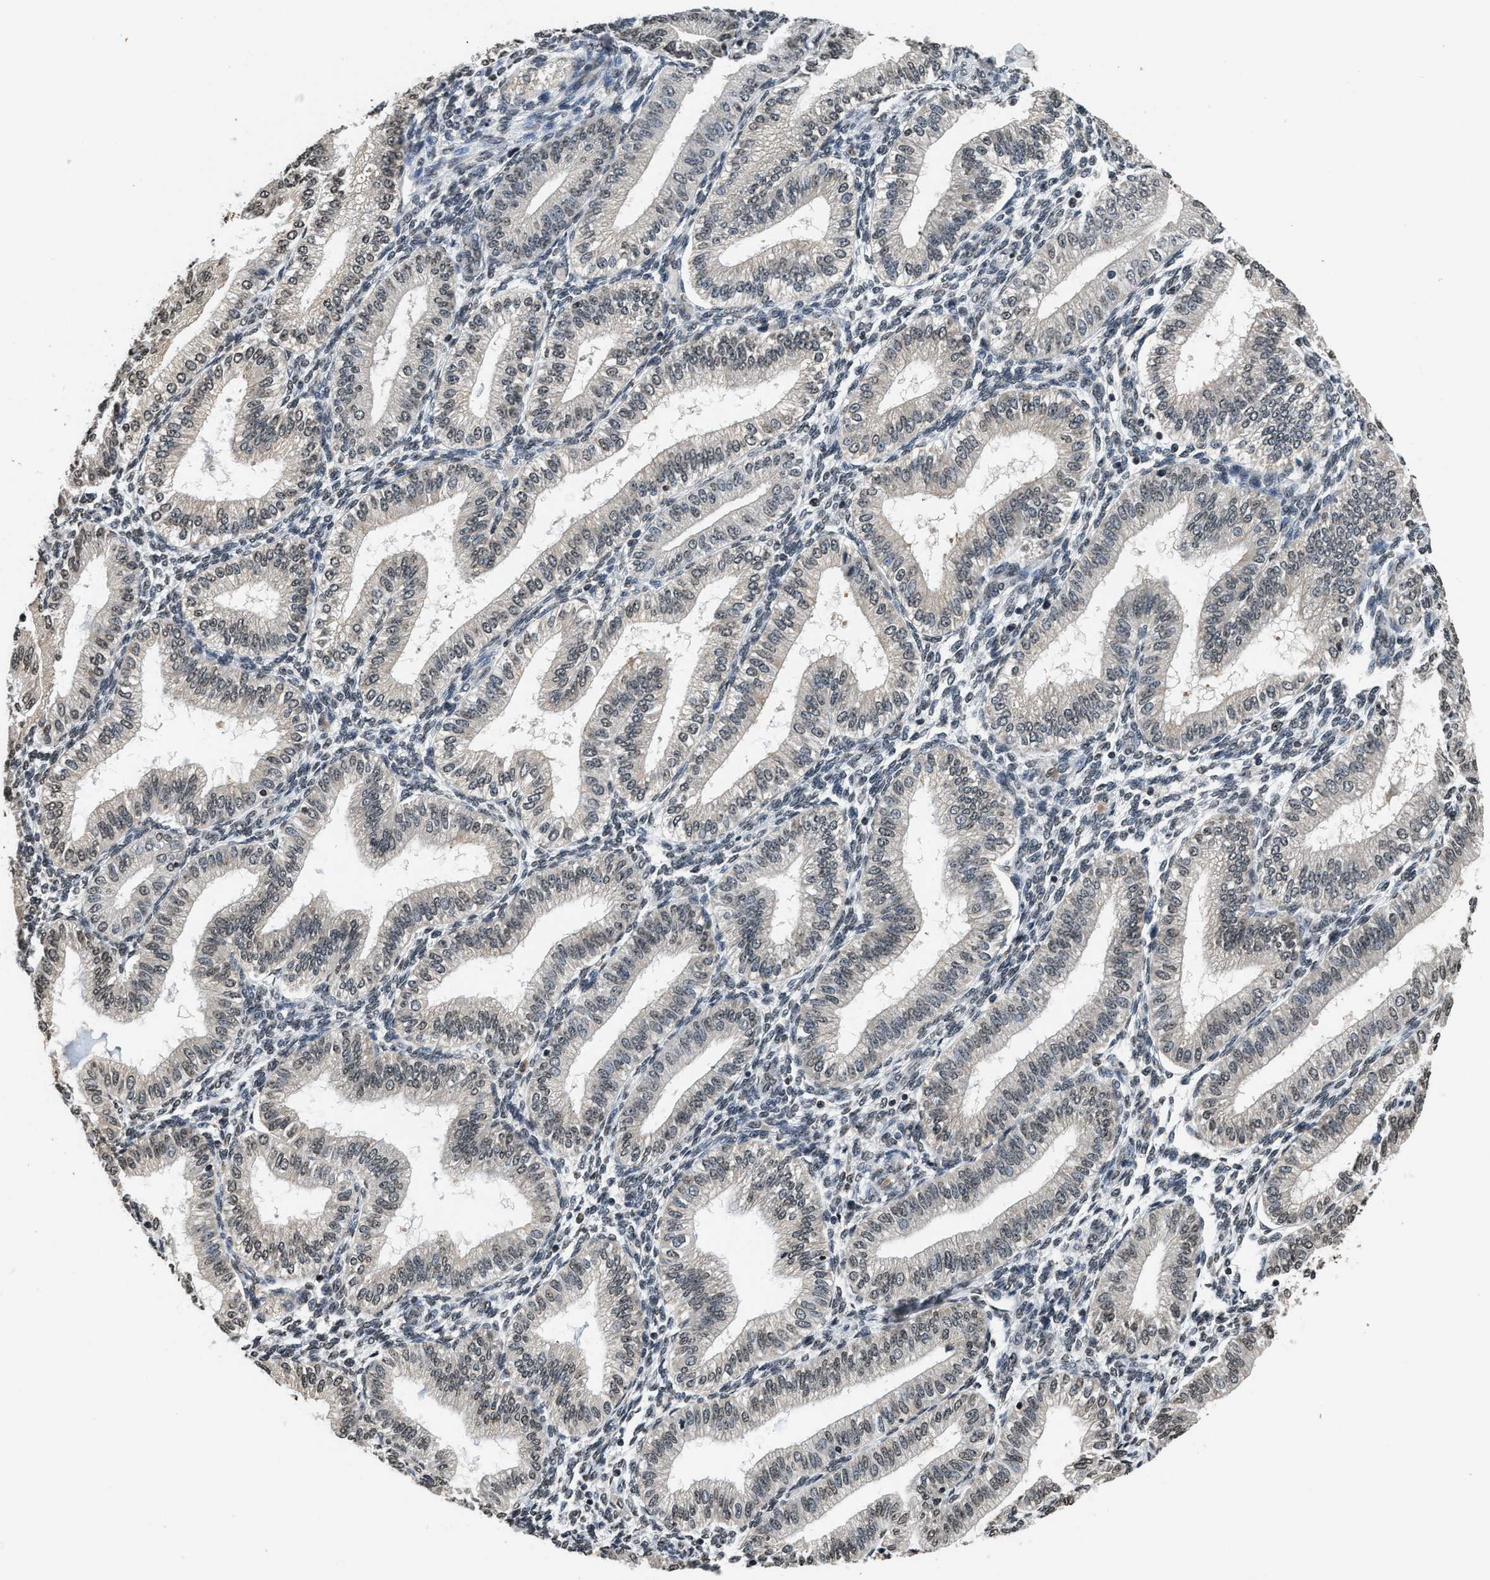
{"staining": {"intensity": "weak", "quantity": "<25%", "location": "nuclear"}, "tissue": "endometrium", "cell_type": "Cells in endometrial stroma", "image_type": "normal", "snomed": [{"axis": "morphology", "description": "Normal tissue, NOS"}, {"axis": "topography", "description": "Endometrium"}], "caption": "An immunohistochemistry (IHC) histopathology image of normal endometrium is shown. There is no staining in cells in endometrial stroma of endometrium. (DAB (3,3'-diaminobenzidine) IHC visualized using brightfield microscopy, high magnification).", "gene": "DNASE1L3", "patient": {"sex": "female", "age": 39}}